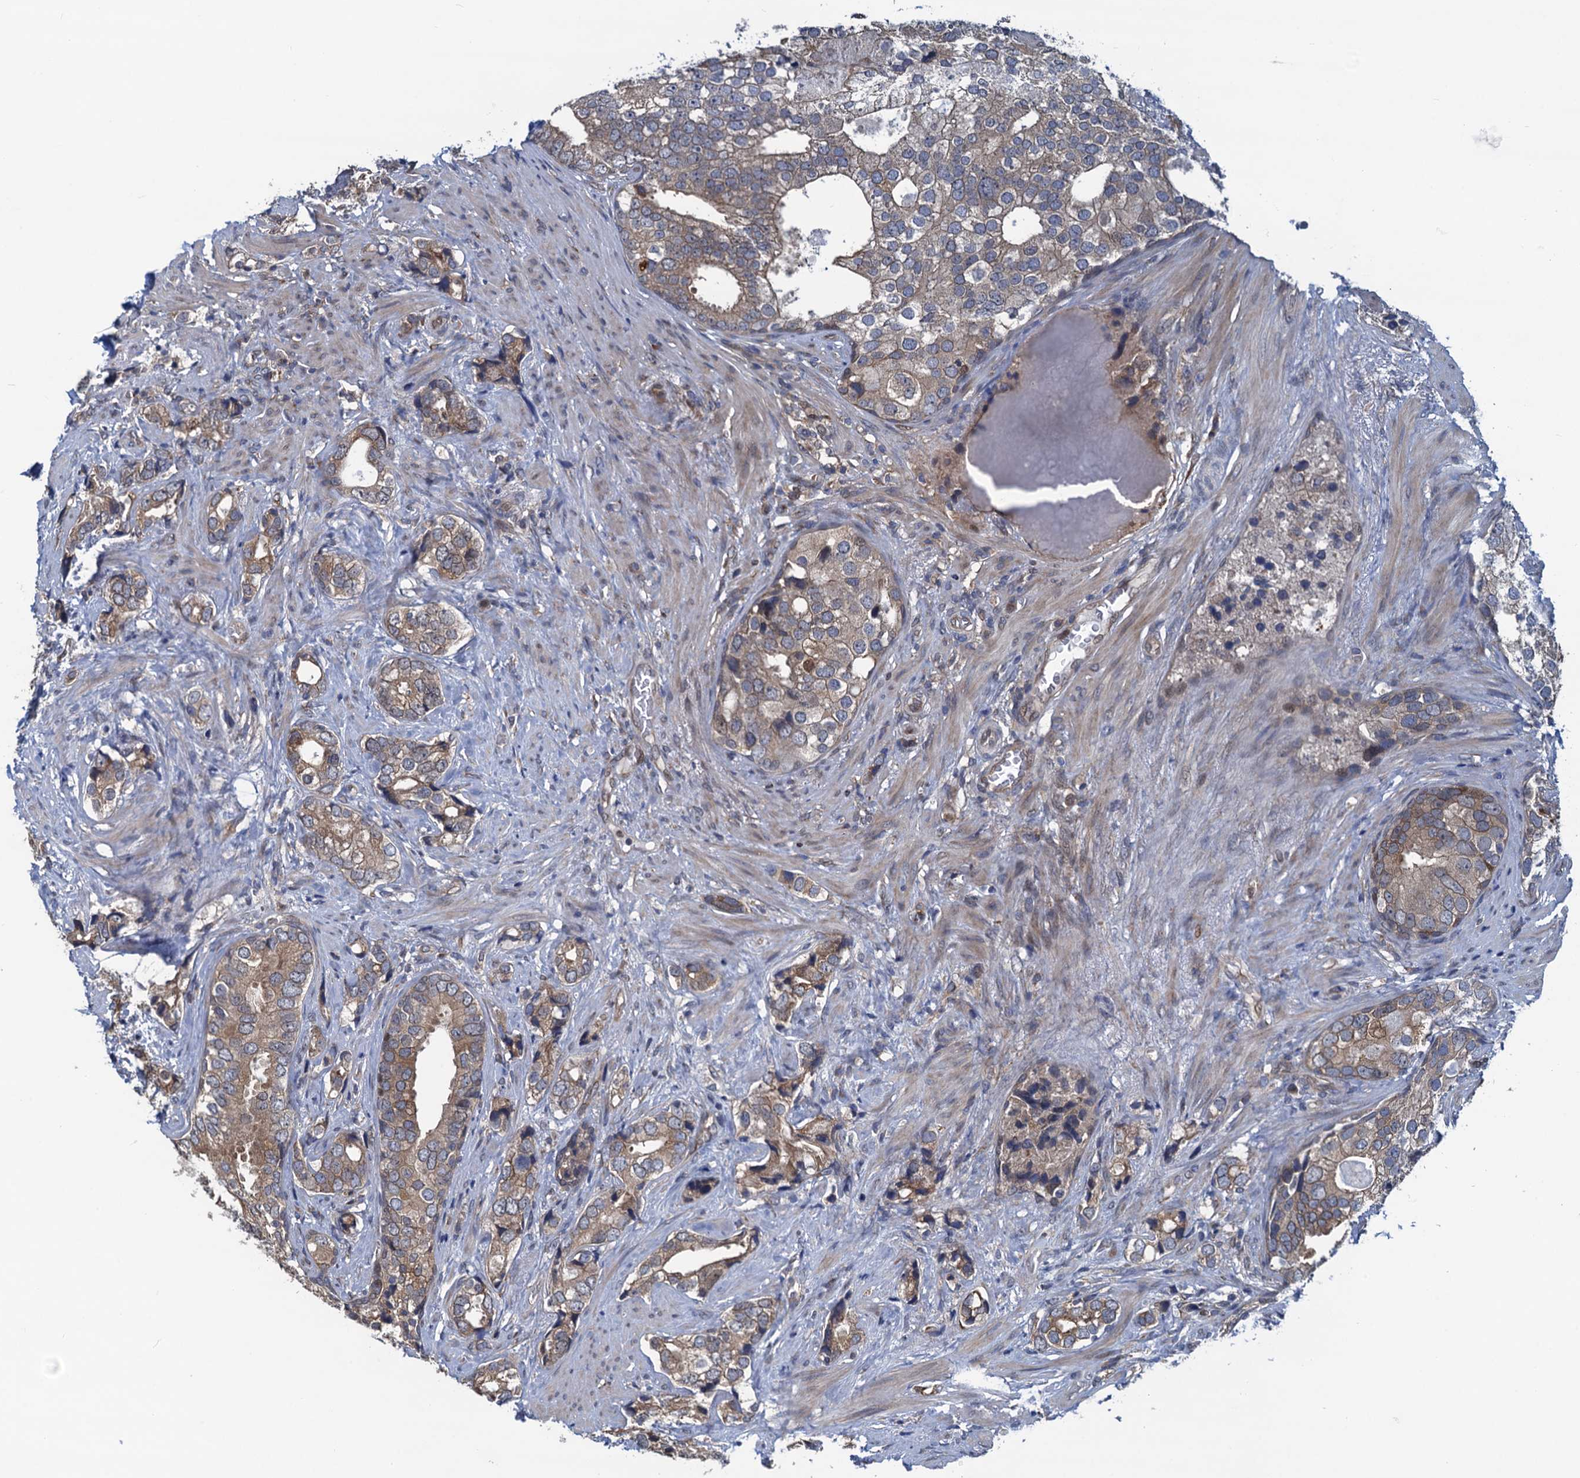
{"staining": {"intensity": "moderate", "quantity": "25%-75%", "location": "cytoplasmic/membranous"}, "tissue": "prostate cancer", "cell_type": "Tumor cells", "image_type": "cancer", "snomed": [{"axis": "morphology", "description": "Adenocarcinoma, High grade"}, {"axis": "topography", "description": "Prostate"}], "caption": "A medium amount of moderate cytoplasmic/membranous positivity is seen in about 25%-75% of tumor cells in prostate cancer (adenocarcinoma (high-grade)) tissue.", "gene": "RNF125", "patient": {"sex": "male", "age": 75}}